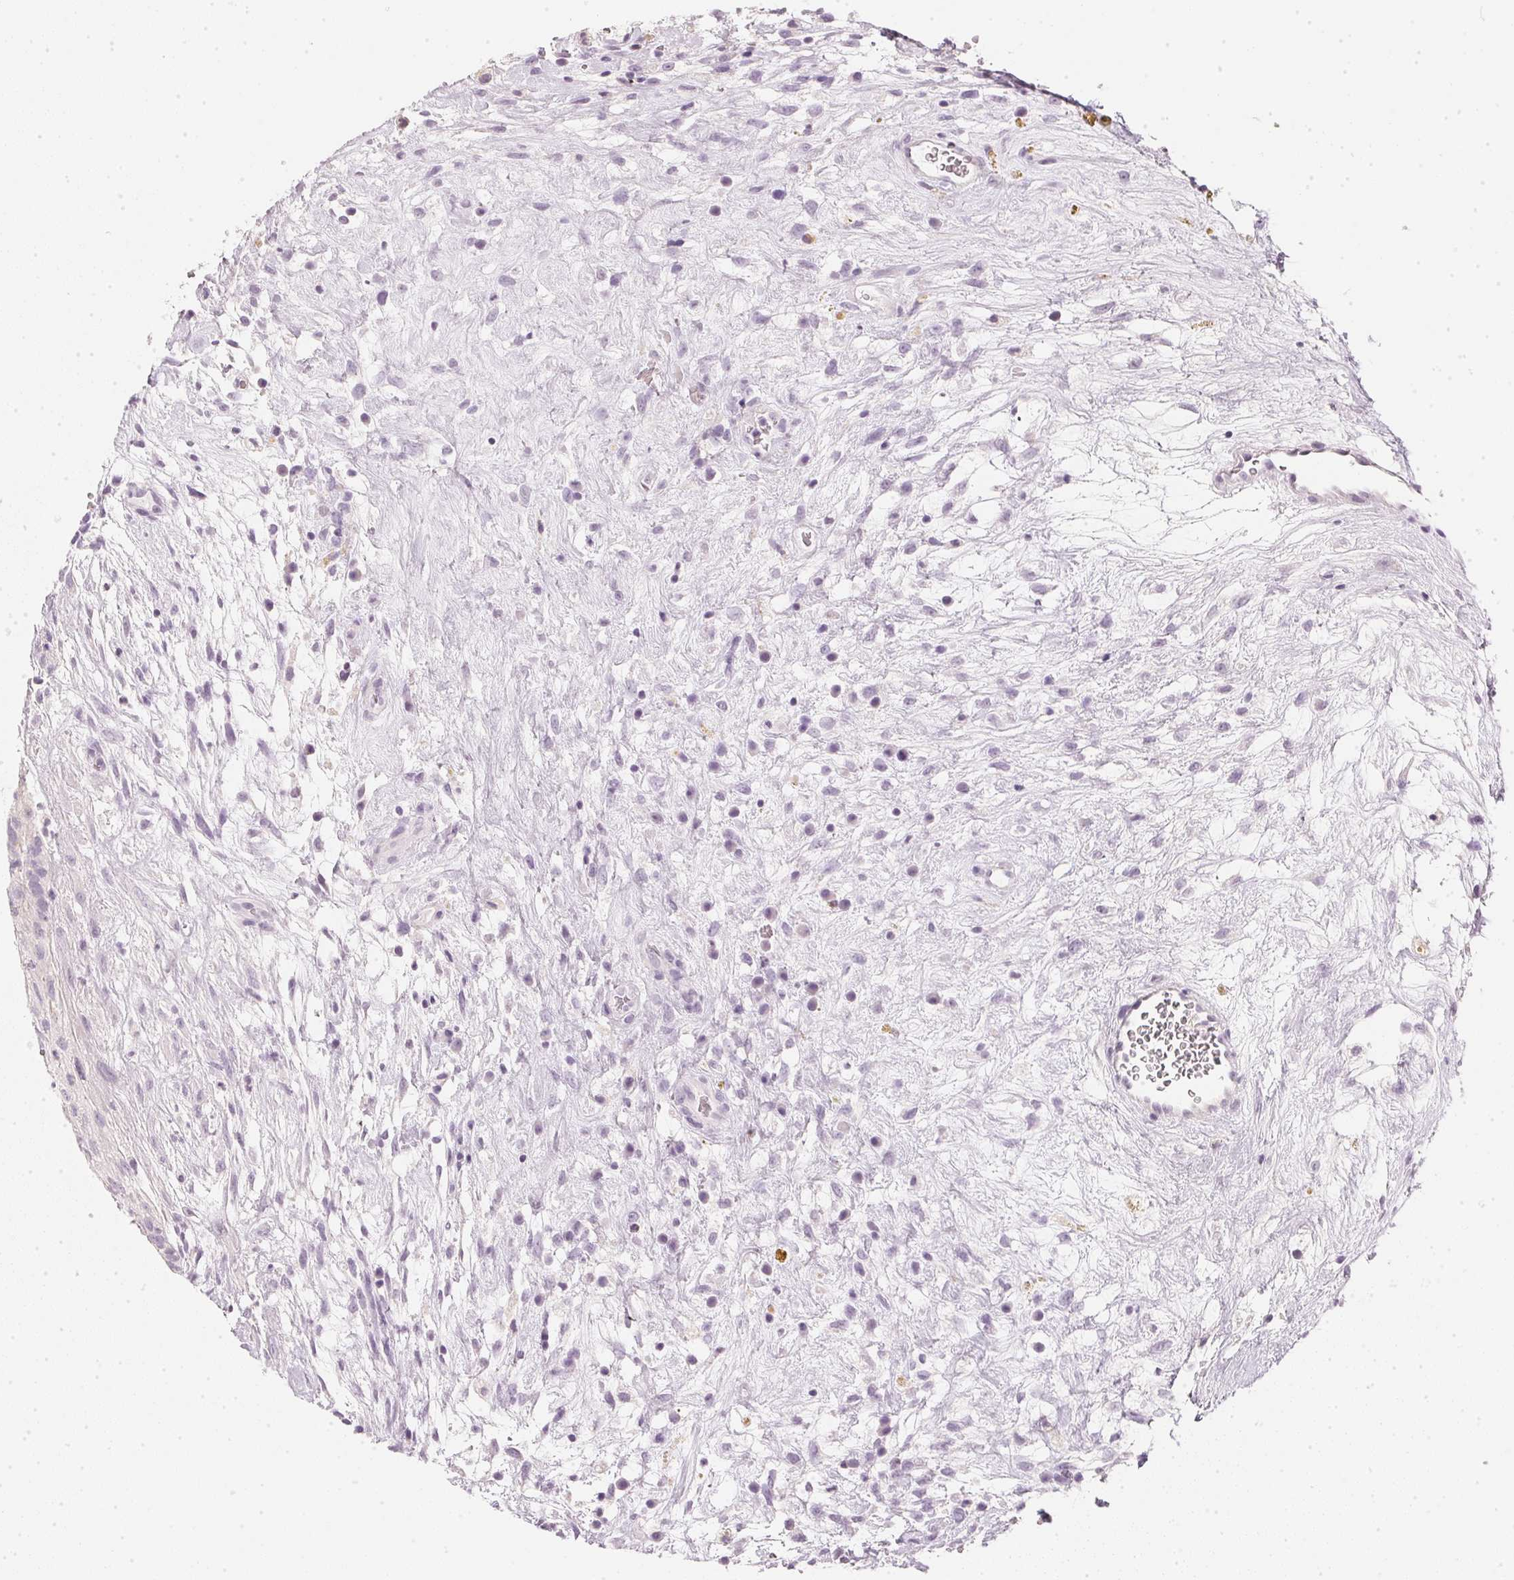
{"staining": {"intensity": "negative", "quantity": "none", "location": "none"}, "tissue": "testis cancer", "cell_type": "Tumor cells", "image_type": "cancer", "snomed": [{"axis": "morphology", "description": "Normal tissue, NOS"}, {"axis": "morphology", "description": "Carcinoma, Embryonal, NOS"}, {"axis": "topography", "description": "Testis"}], "caption": "DAB (3,3'-diaminobenzidine) immunohistochemical staining of human testis cancer exhibits no significant positivity in tumor cells.", "gene": "CHST4", "patient": {"sex": "male", "age": 32}}